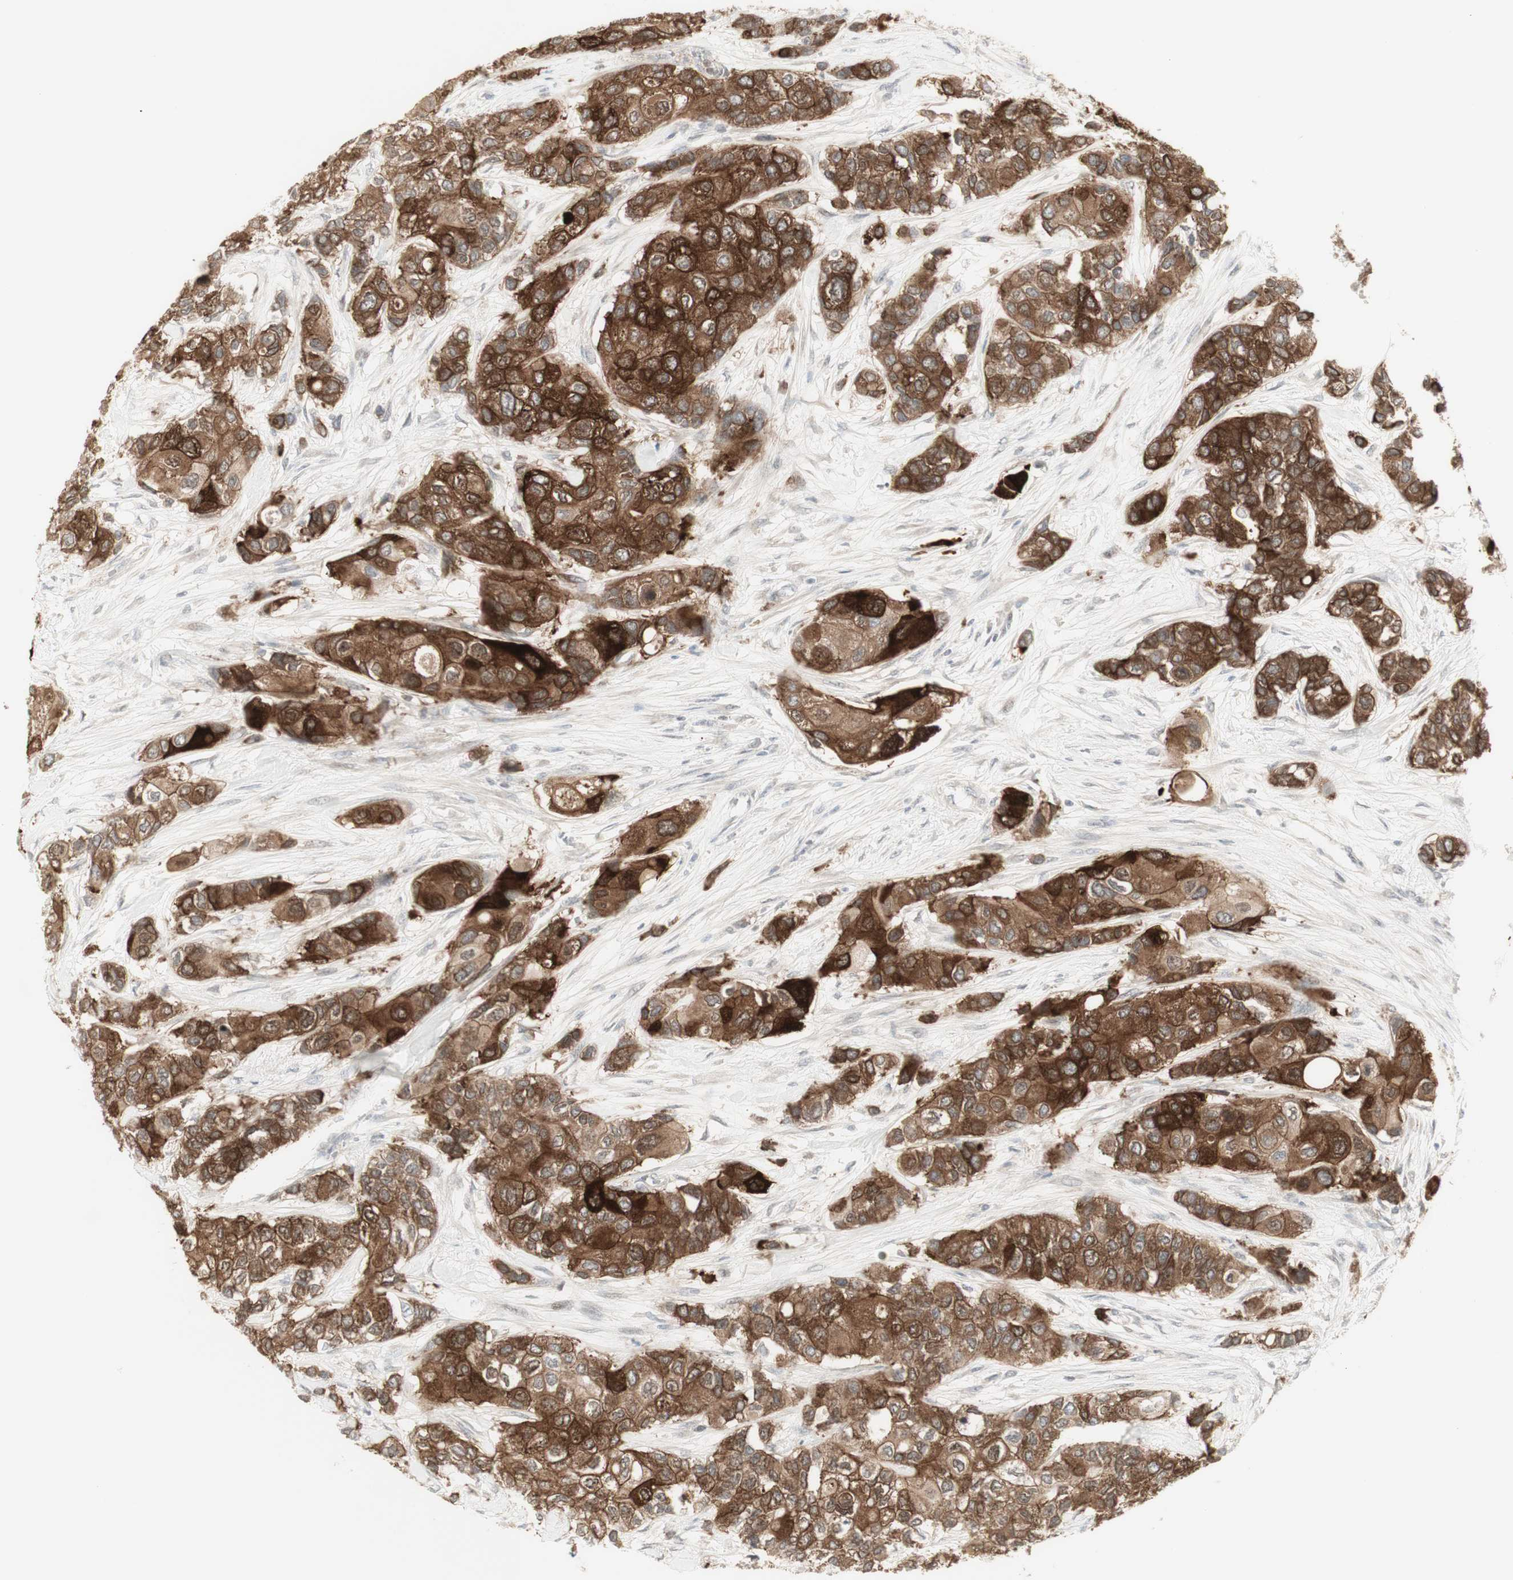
{"staining": {"intensity": "strong", "quantity": ">75%", "location": "cytoplasmic/membranous"}, "tissue": "urothelial cancer", "cell_type": "Tumor cells", "image_type": "cancer", "snomed": [{"axis": "morphology", "description": "Urothelial carcinoma, High grade"}, {"axis": "topography", "description": "Urinary bladder"}], "caption": "A histopathology image of human urothelial cancer stained for a protein displays strong cytoplasmic/membranous brown staining in tumor cells.", "gene": "C1orf116", "patient": {"sex": "female", "age": 56}}